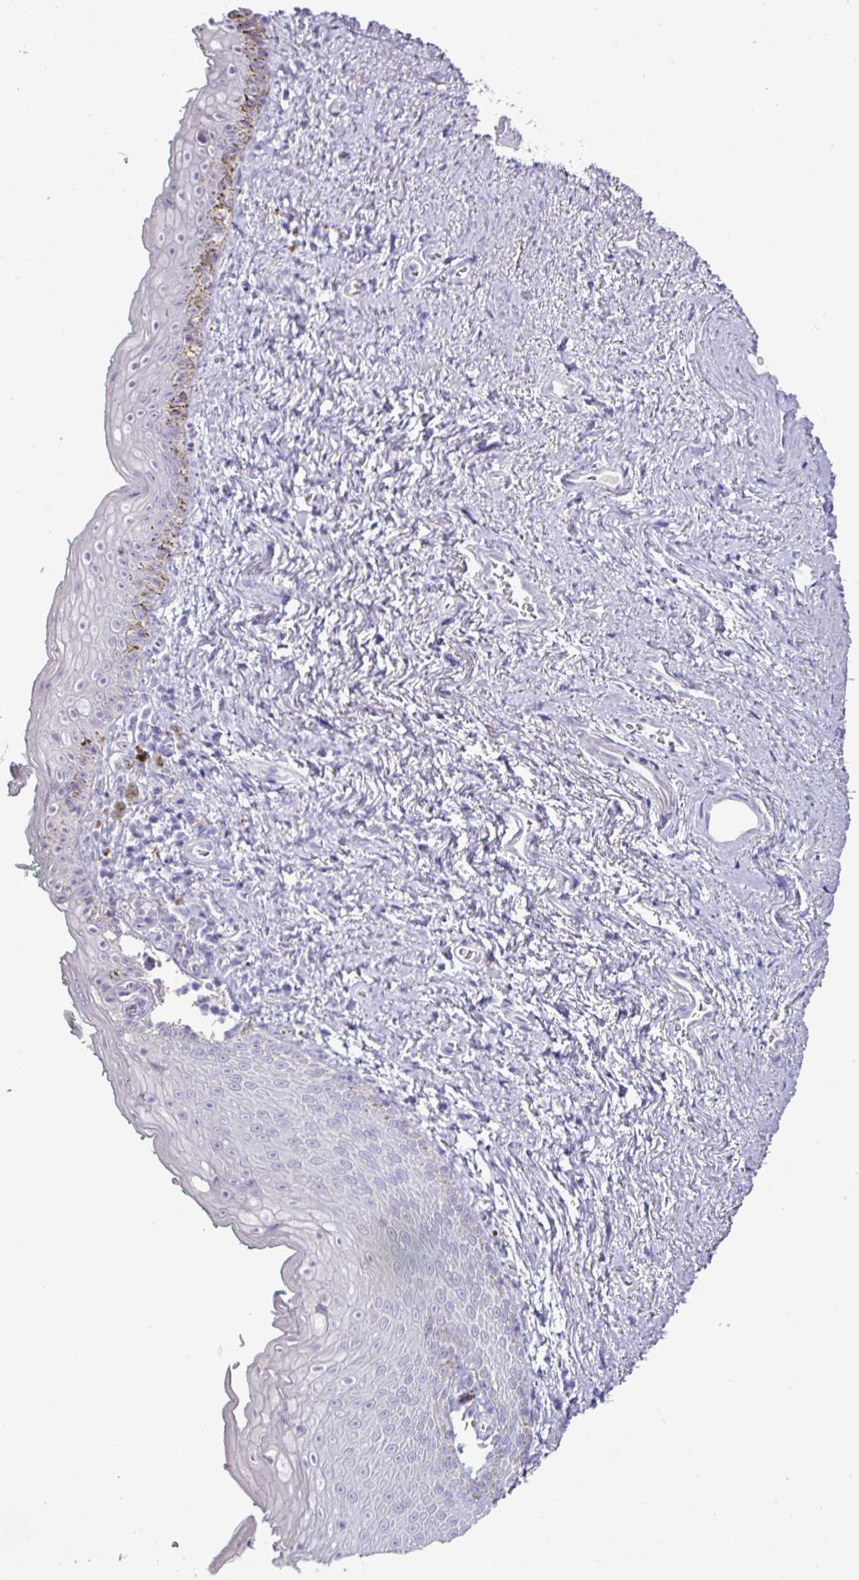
{"staining": {"intensity": "negative", "quantity": "none", "location": "none"}, "tissue": "vagina", "cell_type": "Squamous epithelial cells", "image_type": "normal", "snomed": [{"axis": "morphology", "description": "Normal tissue, NOS"}, {"axis": "topography", "description": "Vulva"}, {"axis": "topography", "description": "Vagina"}, {"axis": "topography", "description": "Peripheral nerve tissue"}], "caption": "Squamous epithelial cells show no significant protein expression in normal vagina. The staining is performed using DAB (3,3'-diaminobenzidine) brown chromogen with nuclei counter-stained in using hematoxylin.", "gene": "GSTA1", "patient": {"sex": "female", "age": 66}}